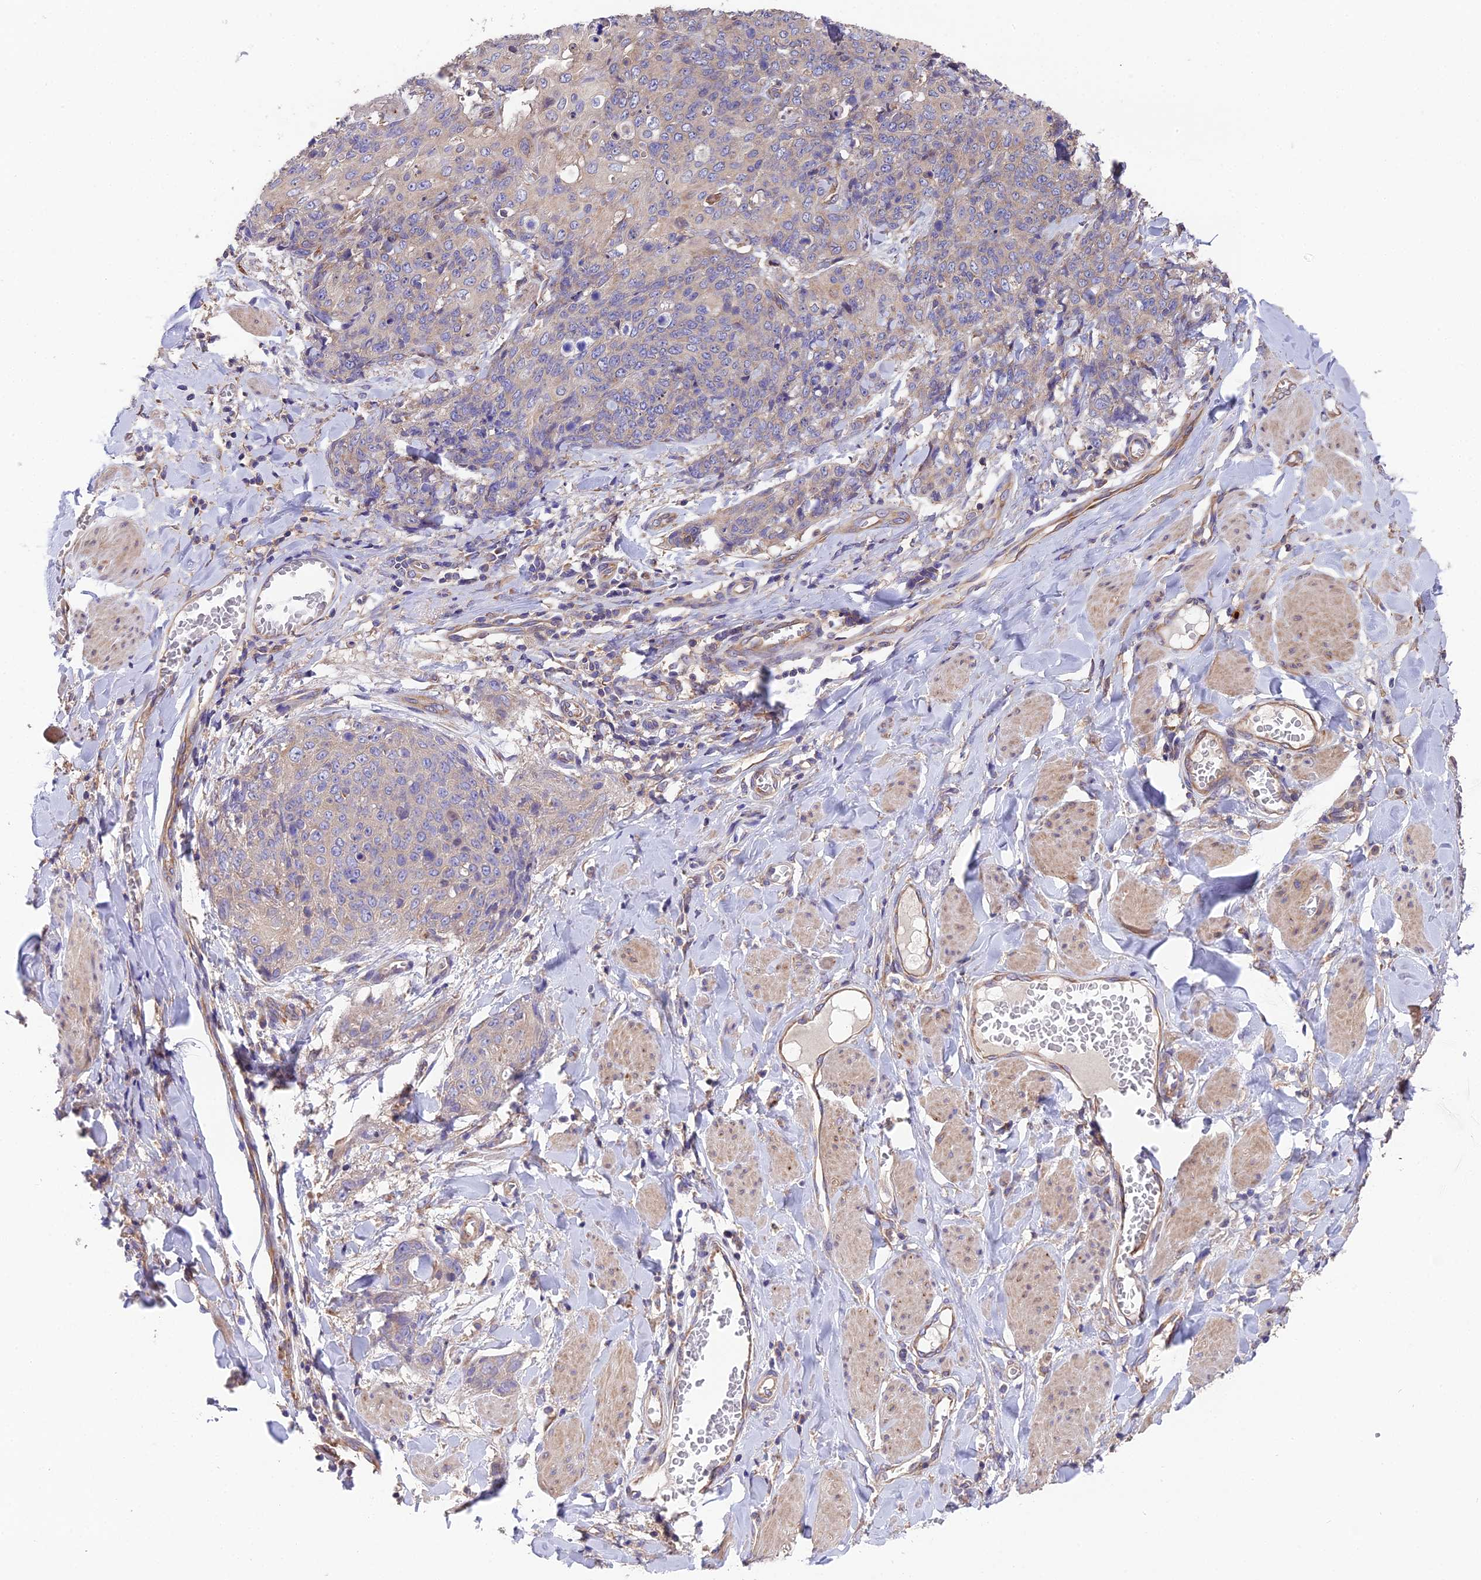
{"staining": {"intensity": "weak", "quantity": "<25%", "location": "cytoplasmic/membranous"}, "tissue": "skin cancer", "cell_type": "Tumor cells", "image_type": "cancer", "snomed": [{"axis": "morphology", "description": "Squamous cell carcinoma, NOS"}, {"axis": "topography", "description": "Skin"}, {"axis": "topography", "description": "Vulva"}], "caption": "The image displays no staining of tumor cells in skin cancer.", "gene": "BLOC1S4", "patient": {"sex": "female", "age": 85}}